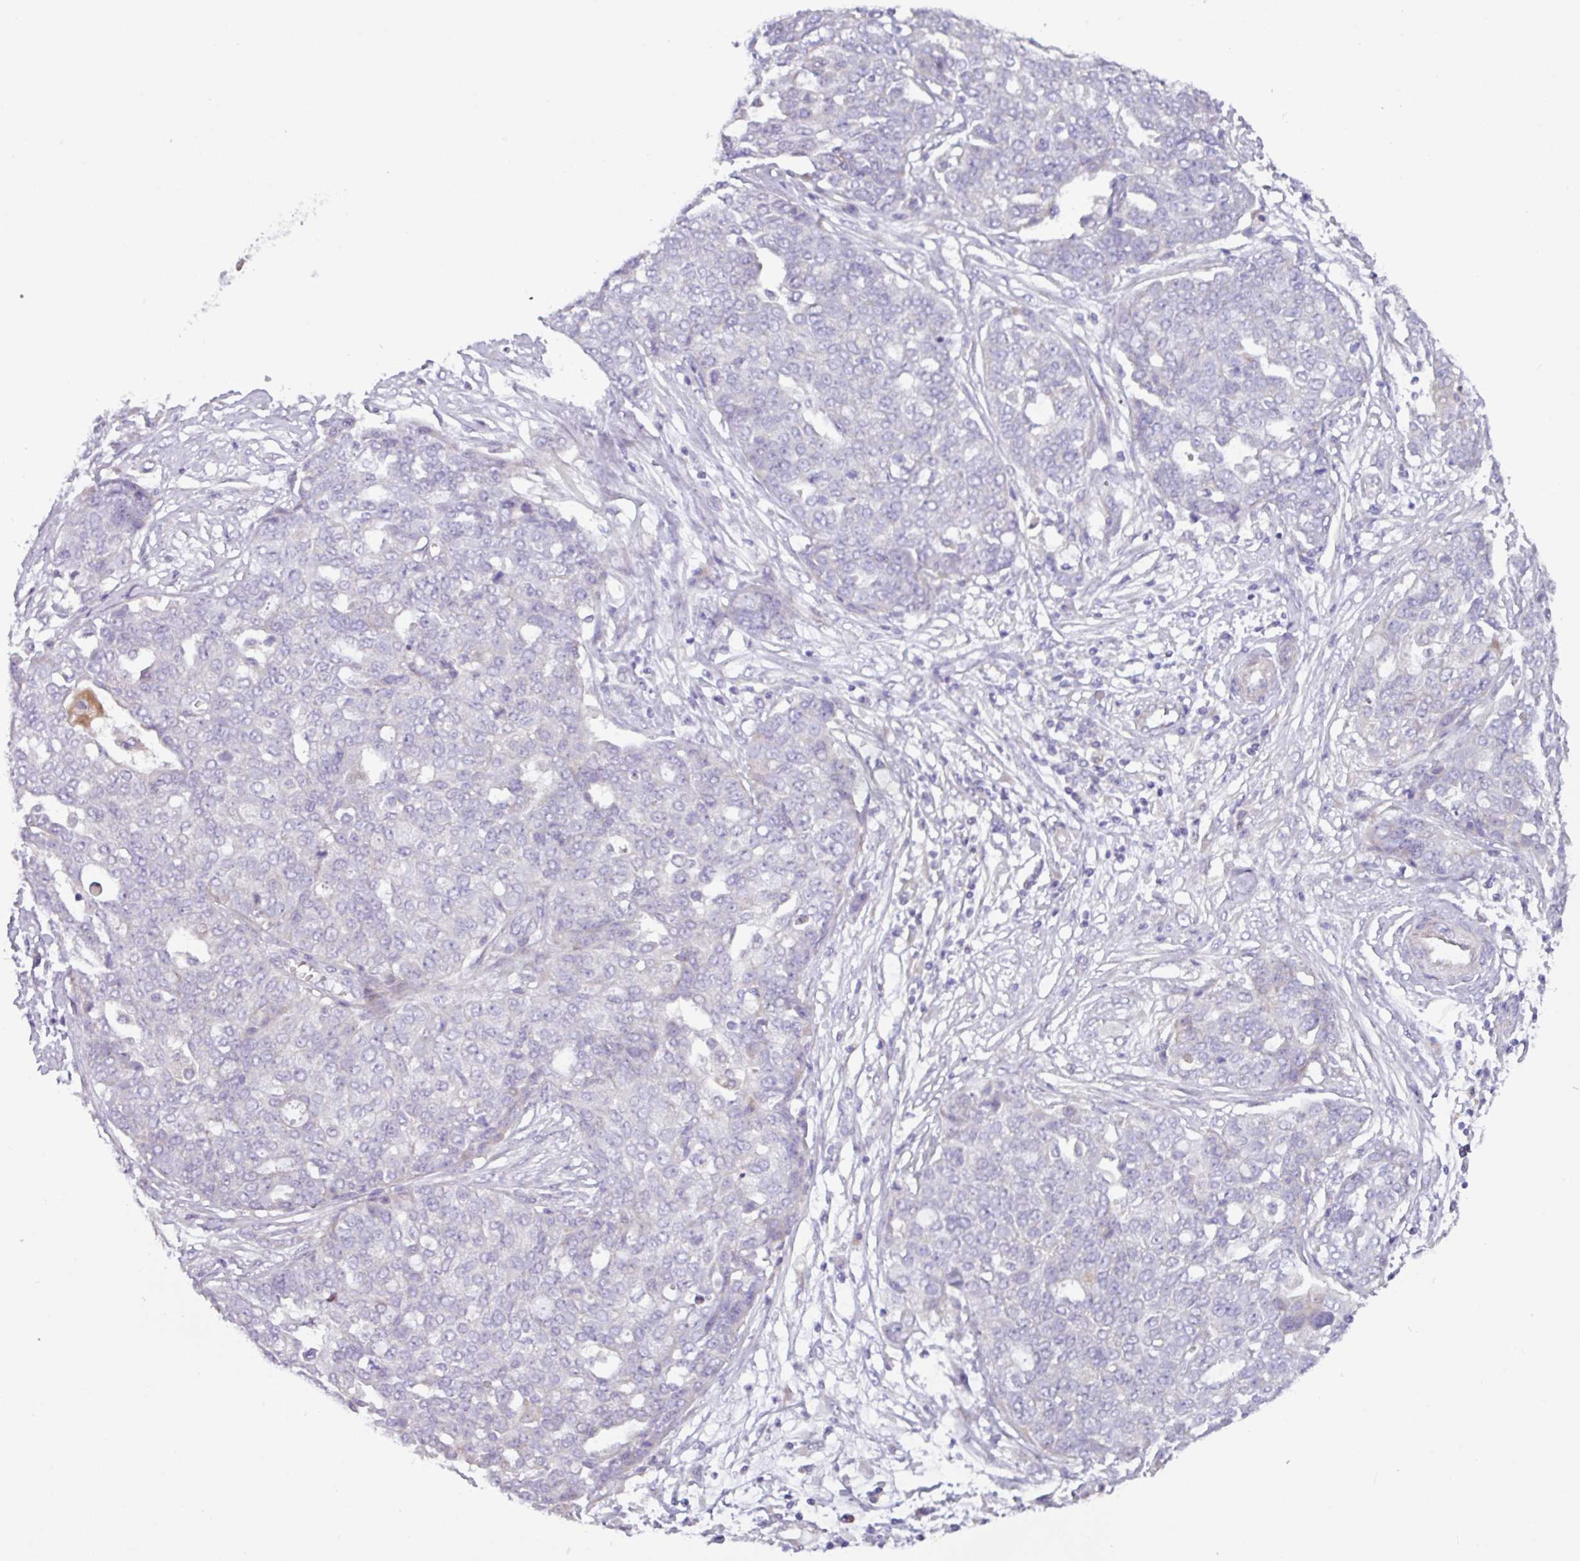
{"staining": {"intensity": "negative", "quantity": "none", "location": "none"}, "tissue": "ovarian cancer", "cell_type": "Tumor cells", "image_type": "cancer", "snomed": [{"axis": "morphology", "description": "Cystadenocarcinoma, serous, NOS"}, {"axis": "topography", "description": "Soft tissue"}, {"axis": "topography", "description": "Ovary"}], "caption": "This is a photomicrograph of immunohistochemistry (IHC) staining of ovarian serous cystadenocarcinoma, which shows no staining in tumor cells. (Immunohistochemistry (ihc), brightfield microscopy, high magnification).", "gene": "RGS16", "patient": {"sex": "female", "age": 57}}